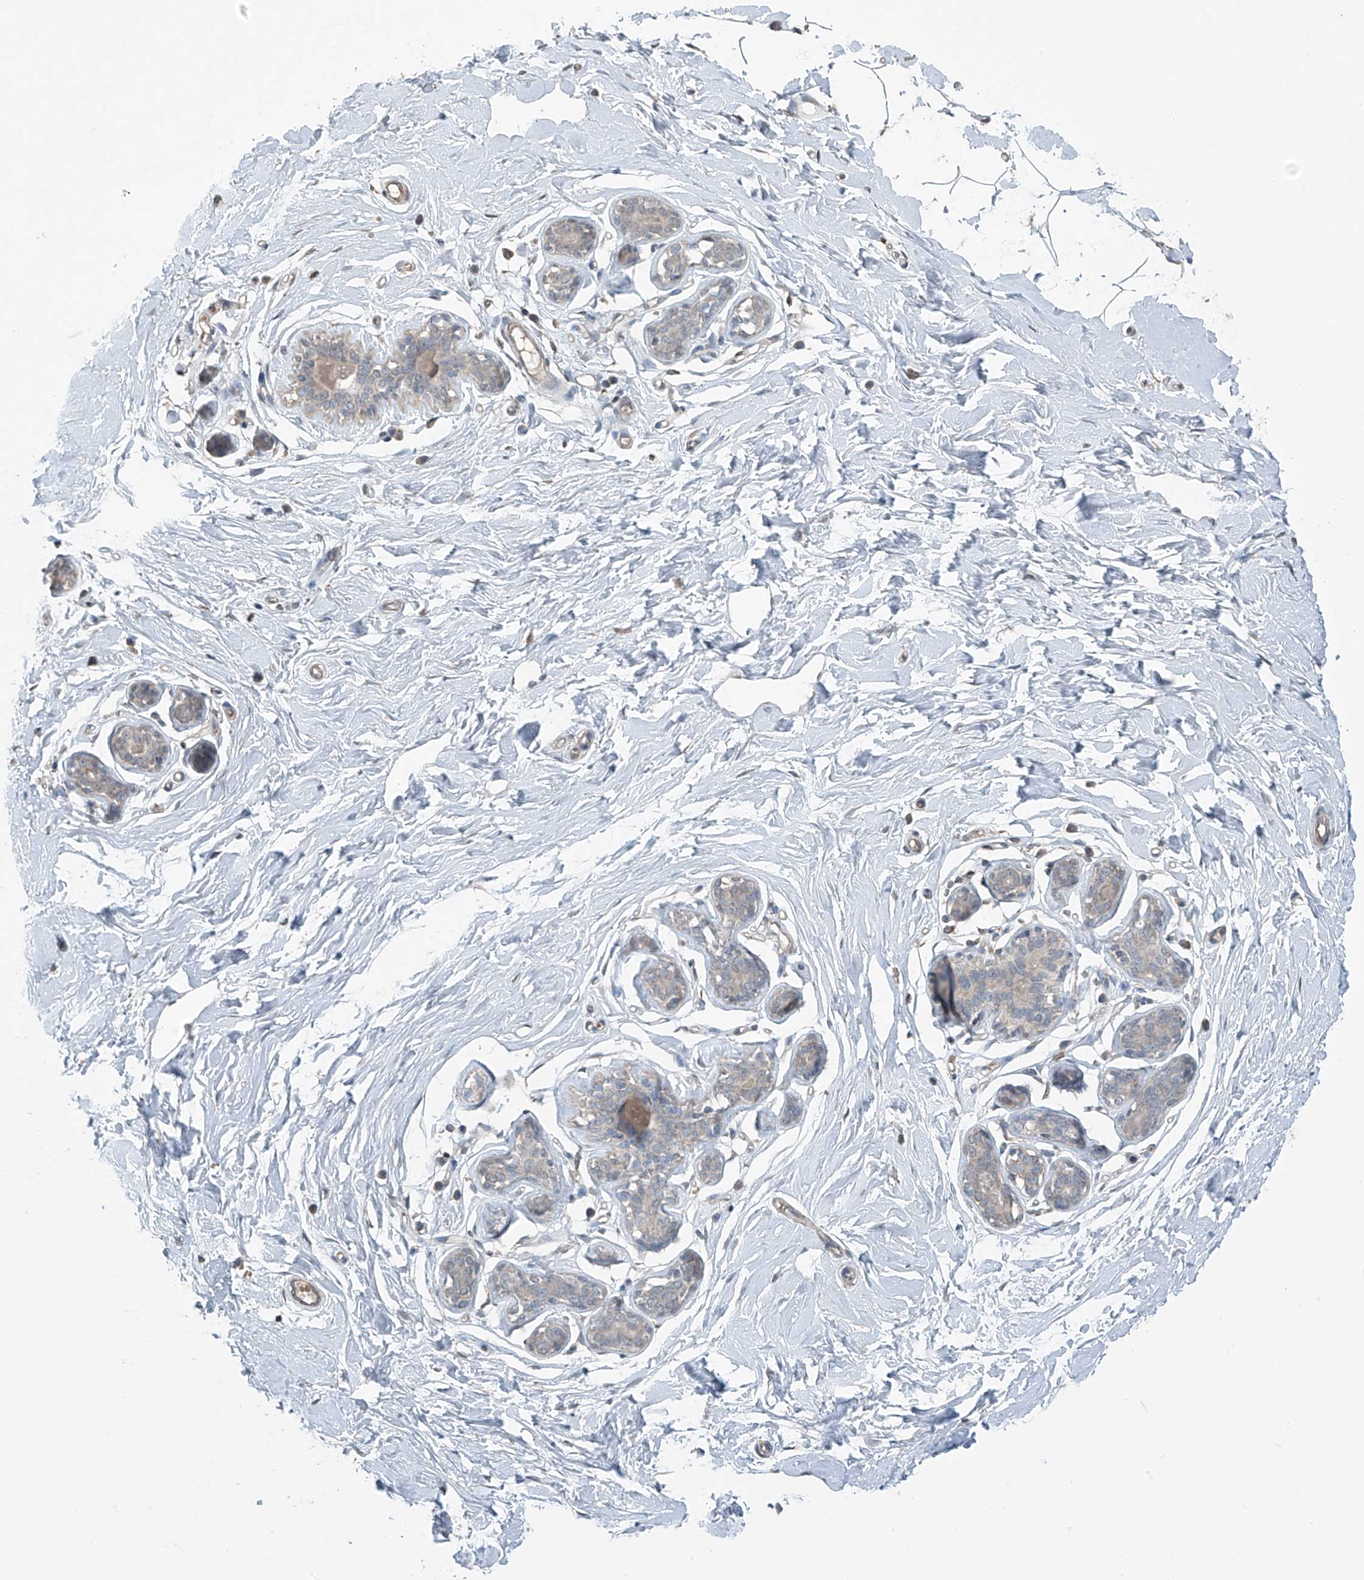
{"staining": {"intensity": "negative", "quantity": "none", "location": "none"}, "tissue": "adipose tissue", "cell_type": "Adipocytes", "image_type": "normal", "snomed": [{"axis": "morphology", "description": "Normal tissue, NOS"}, {"axis": "topography", "description": "Breast"}], "caption": "Adipose tissue stained for a protein using immunohistochemistry exhibits no positivity adipocytes.", "gene": "HOXA11", "patient": {"sex": "female", "age": 23}}